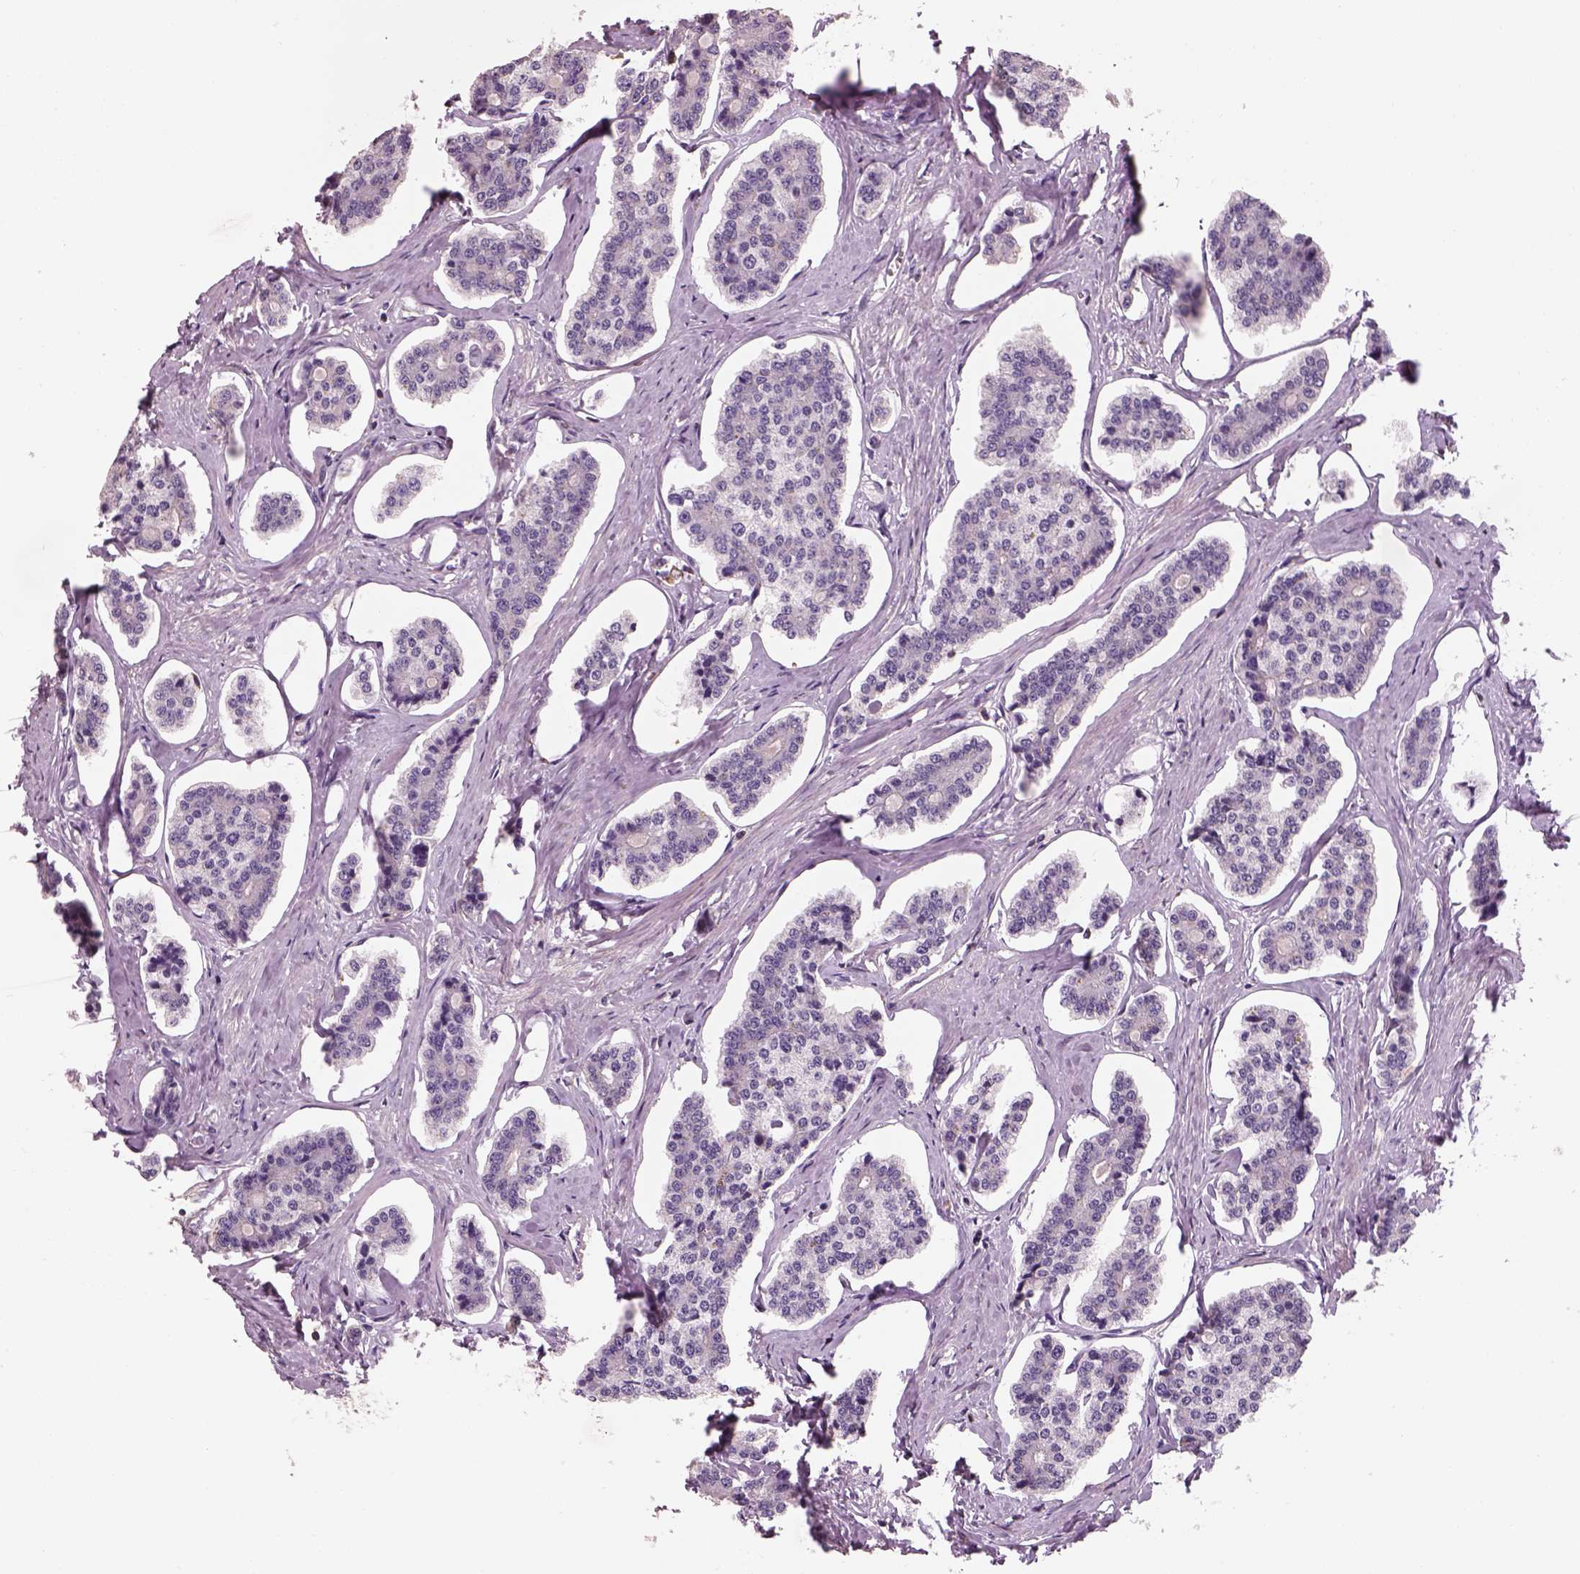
{"staining": {"intensity": "negative", "quantity": "none", "location": "none"}, "tissue": "carcinoid", "cell_type": "Tumor cells", "image_type": "cancer", "snomed": [{"axis": "morphology", "description": "Carcinoid, malignant, NOS"}, {"axis": "topography", "description": "Small intestine"}], "caption": "Immunohistochemistry of human carcinoid reveals no staining in tumor cells.", "gene": "OTUD6A", "patient": {"sex": "female", "age": 65}}